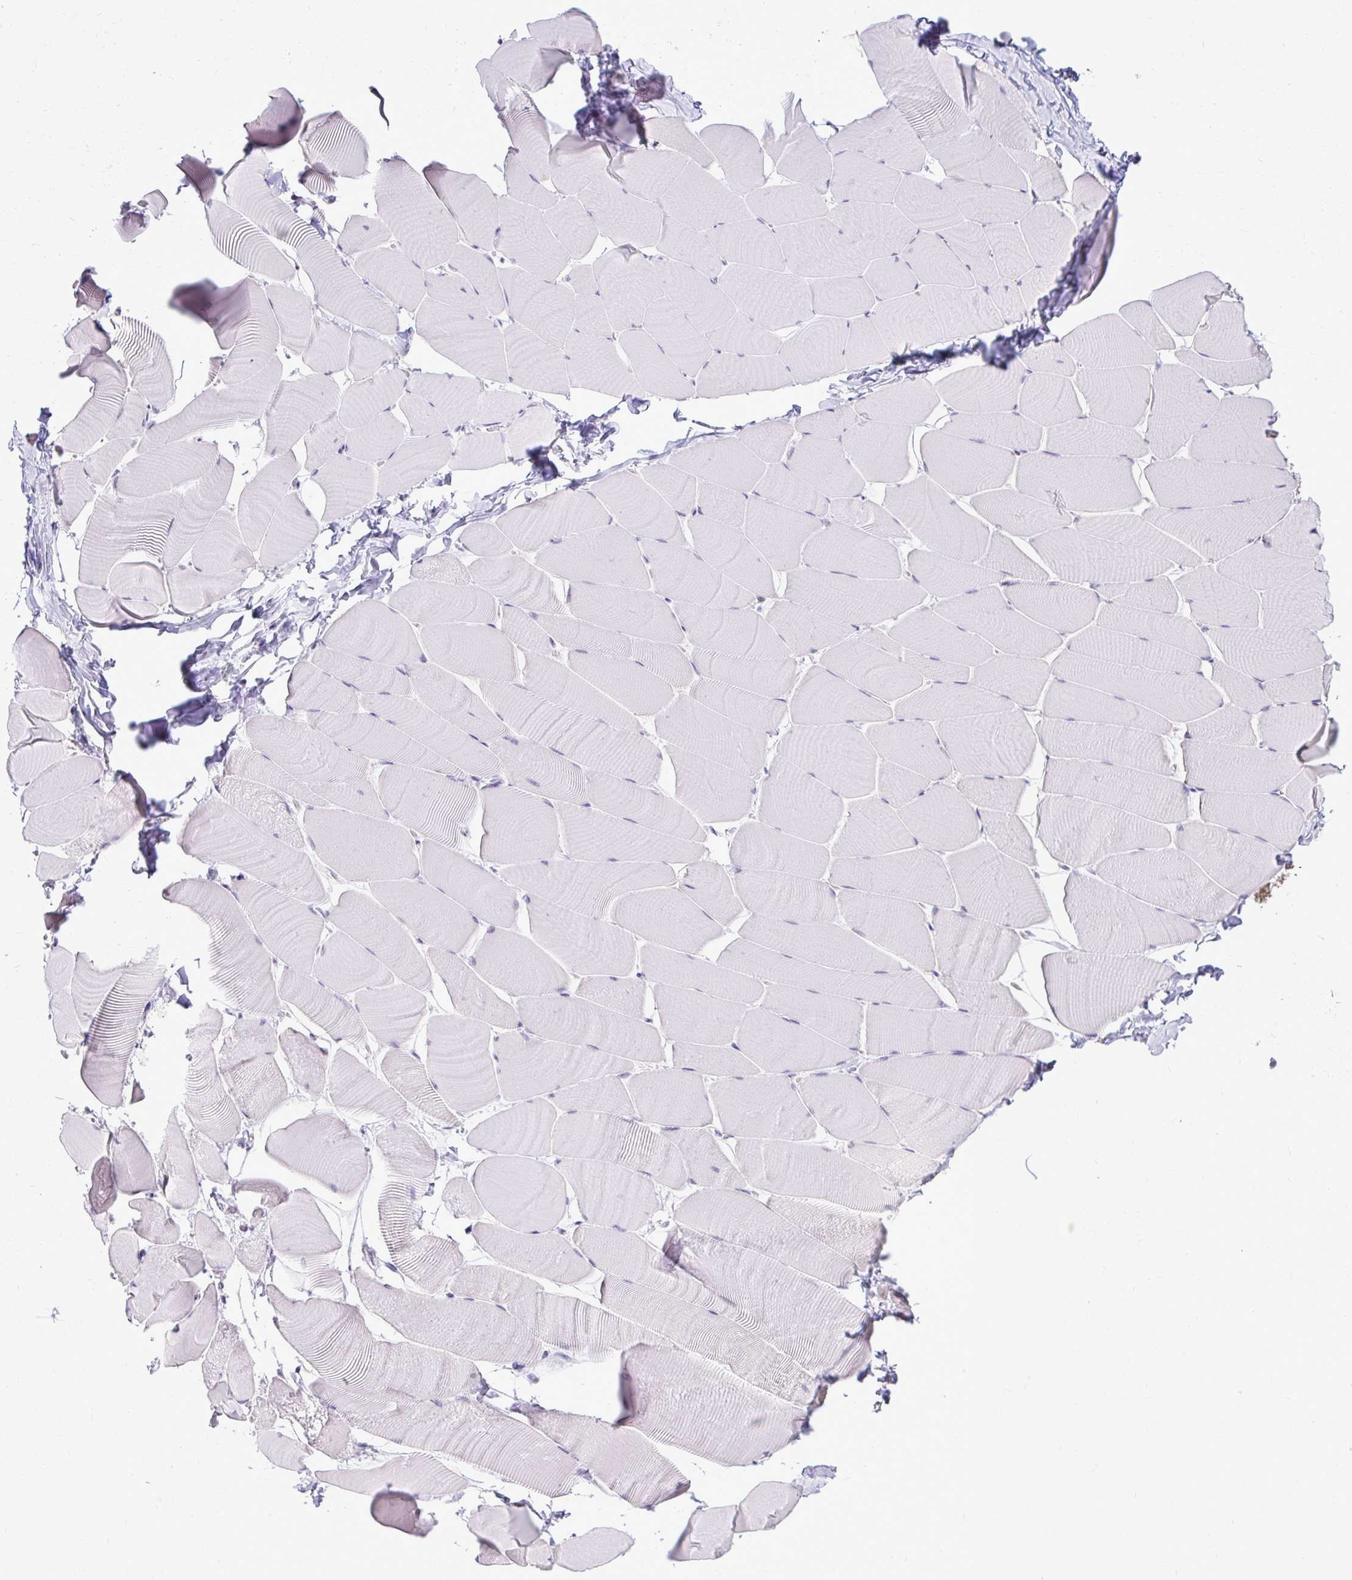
{"staining": {"intensity": "negative", "quantity": "none", "location": "none"}, "tissue": "skeletal muscle", "cell_type": "Myocytes", "image_type": "normal", "snomed": [{"axis": "morphology", "description": "Normal tissue, NOS"}, {"axis": "topography", "description": "Skeletal muscle"}], "caption": "Immunohistochemistry histopathology image of normal skeletal muscle: human skeletal muscle stained with DAB (3,3'-diaminobenzidine) exhibits no significant protein staining in myocytes.", "gene": "NPPA", "patient": {"sex": "male", "age": 25}}